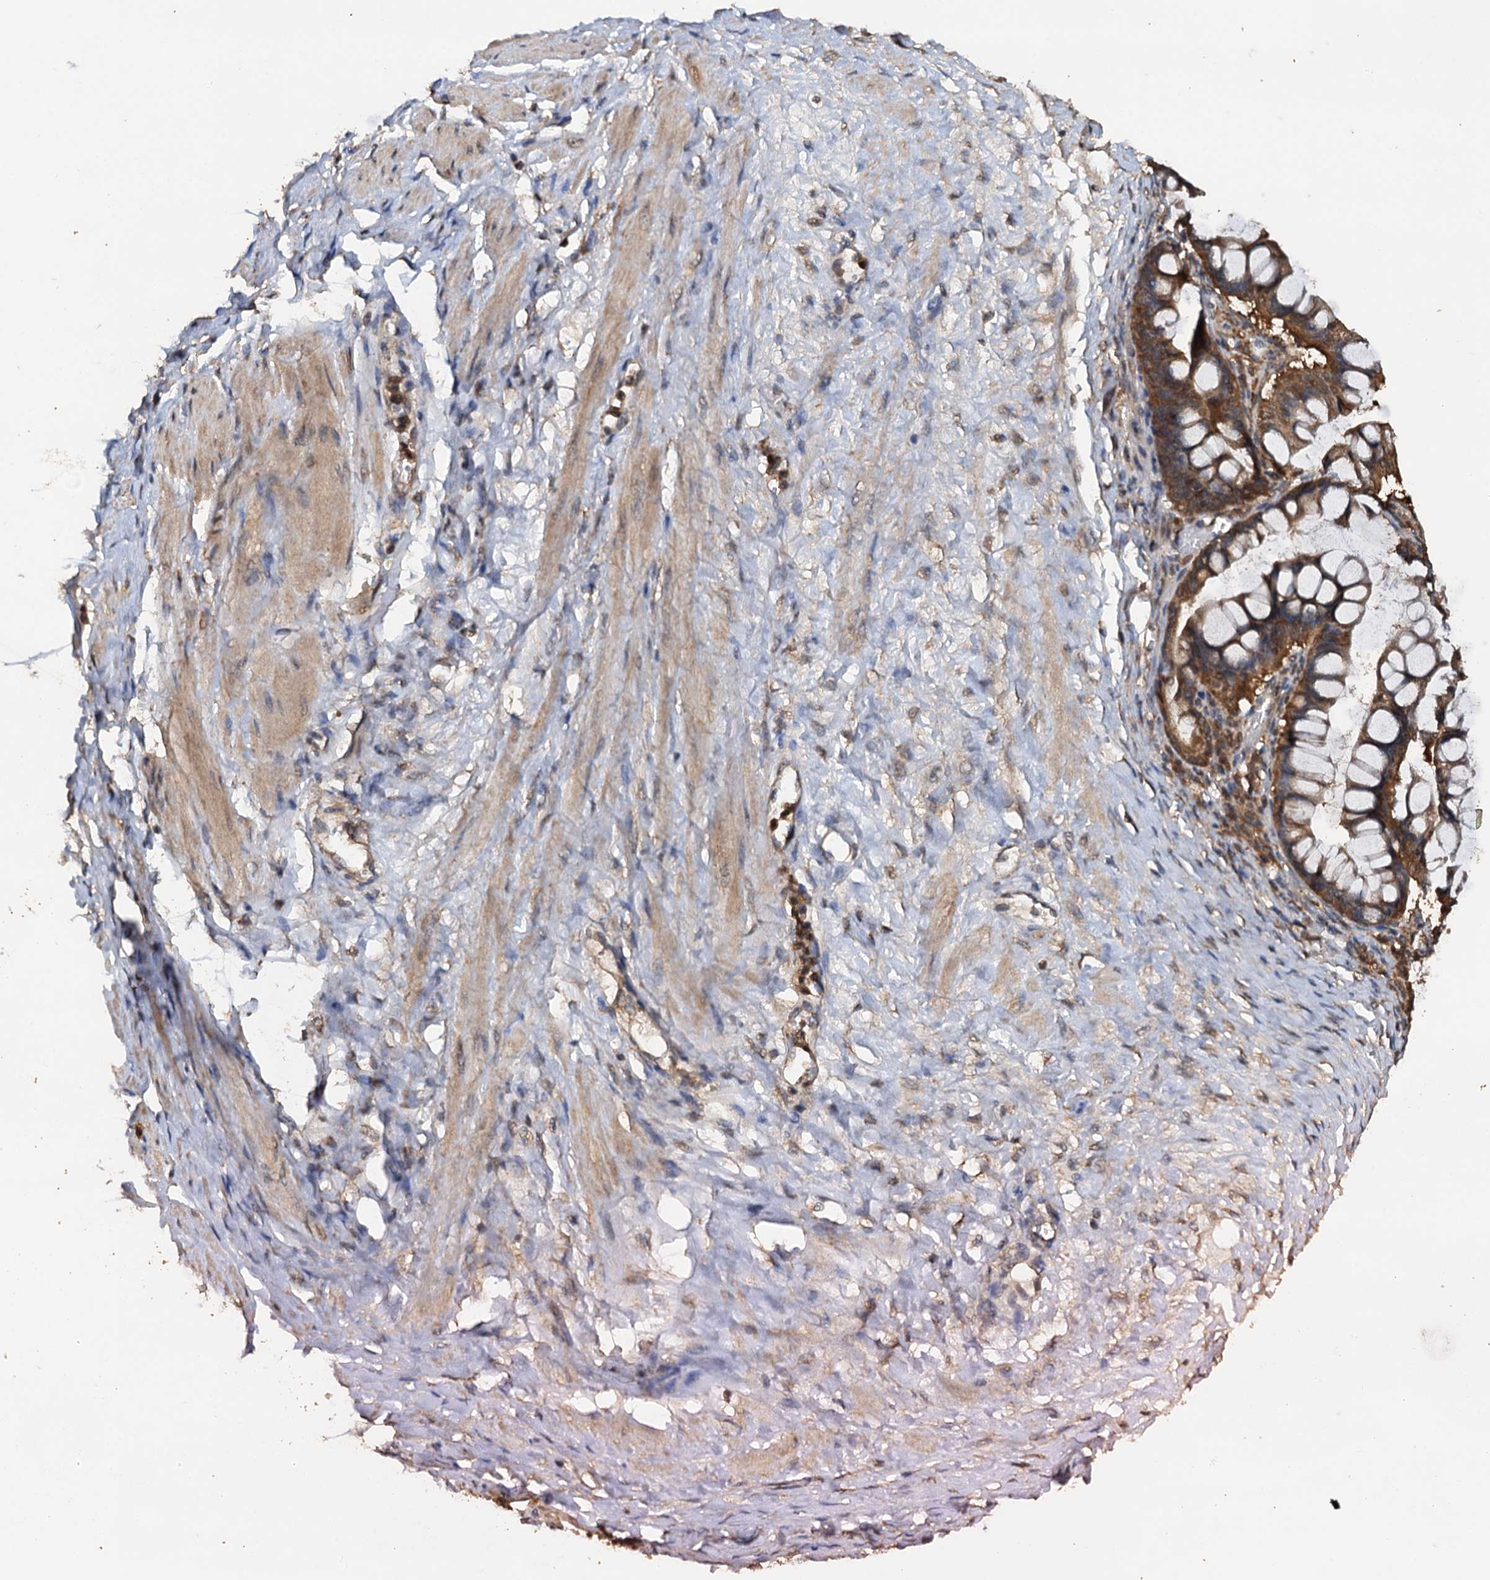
{"staining": {"intensity": "moderate", "quantity": ">75%", "location": "cytoplasmic/membranous"}, "tissue": "ovarian cancer", "cell_type": "Tumor cells", "image_type": "cancer", "snomed": [{"axis": "morphology", "description": "Cystadenocarcinoma, mucinous, NOS"}, {"axis": "topography", "description": "Ovary"}], "caption": "This image exhibits immunohistochemistry staining of ovarian cancer, with medium moderate cytoplasmic/membranous positivity in approximately >75% of tumor cells.", "gene": "PSMD9", "patient": {"sex": "female", "age": 73}}